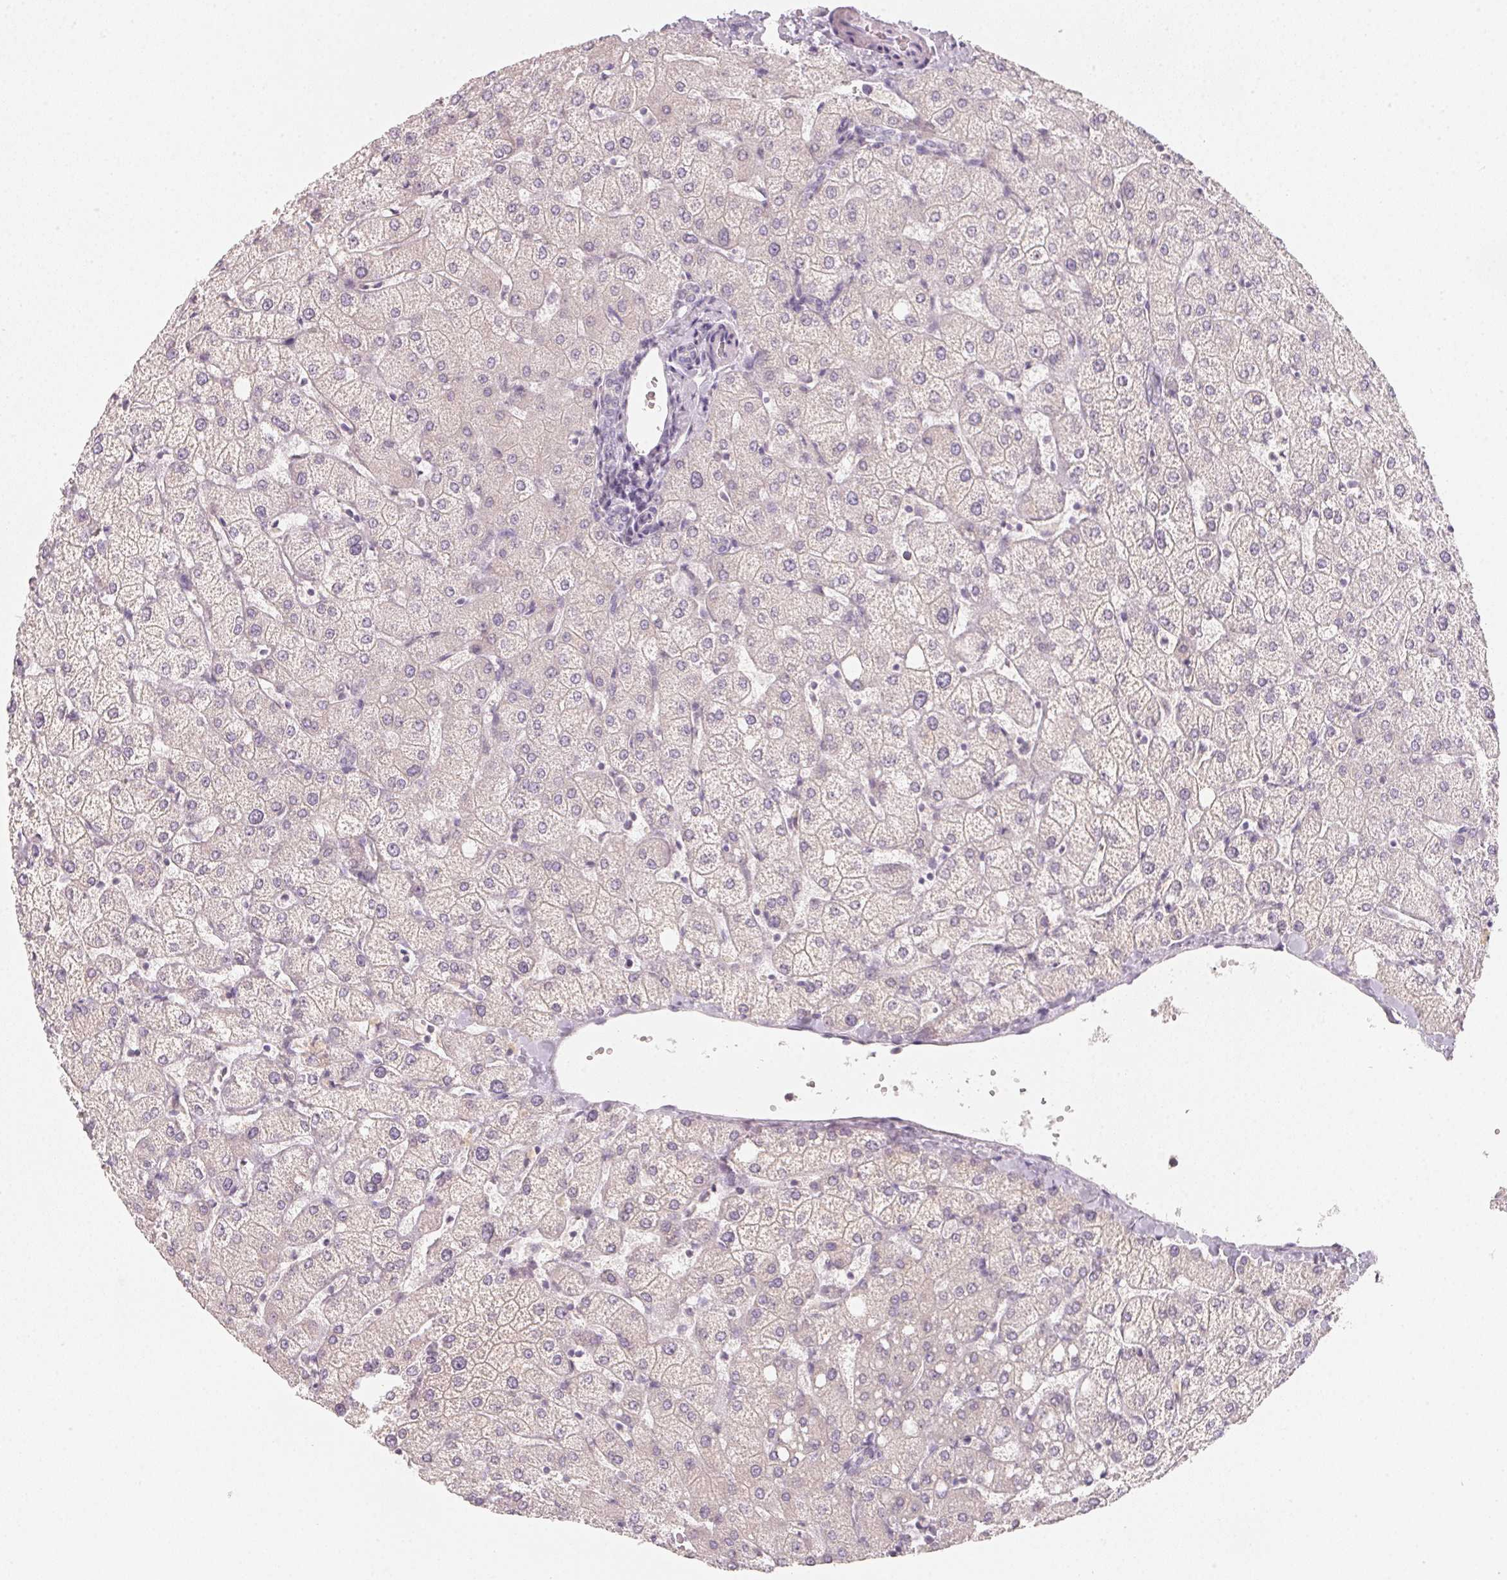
{"staining": {"intensity": "negative", "quantity": "none", "location": "none"}, "tissue": "liver", "cell_type": "Cholangiocytes", "image_type": "normal", "snomed": [{"axis": "morphology", "description": "Normal tissue, NOS"}, {"axis": "topography", "description": "Liver"}], "caption": "This micrograph is of unremarkable liver stained with IHC to label a protein in brown with the nuclei are counter-stained blue. There is no expression in cholangiocytes.", "gene": "CFAP276", "patient": {"sex": "female", "age": 54}}